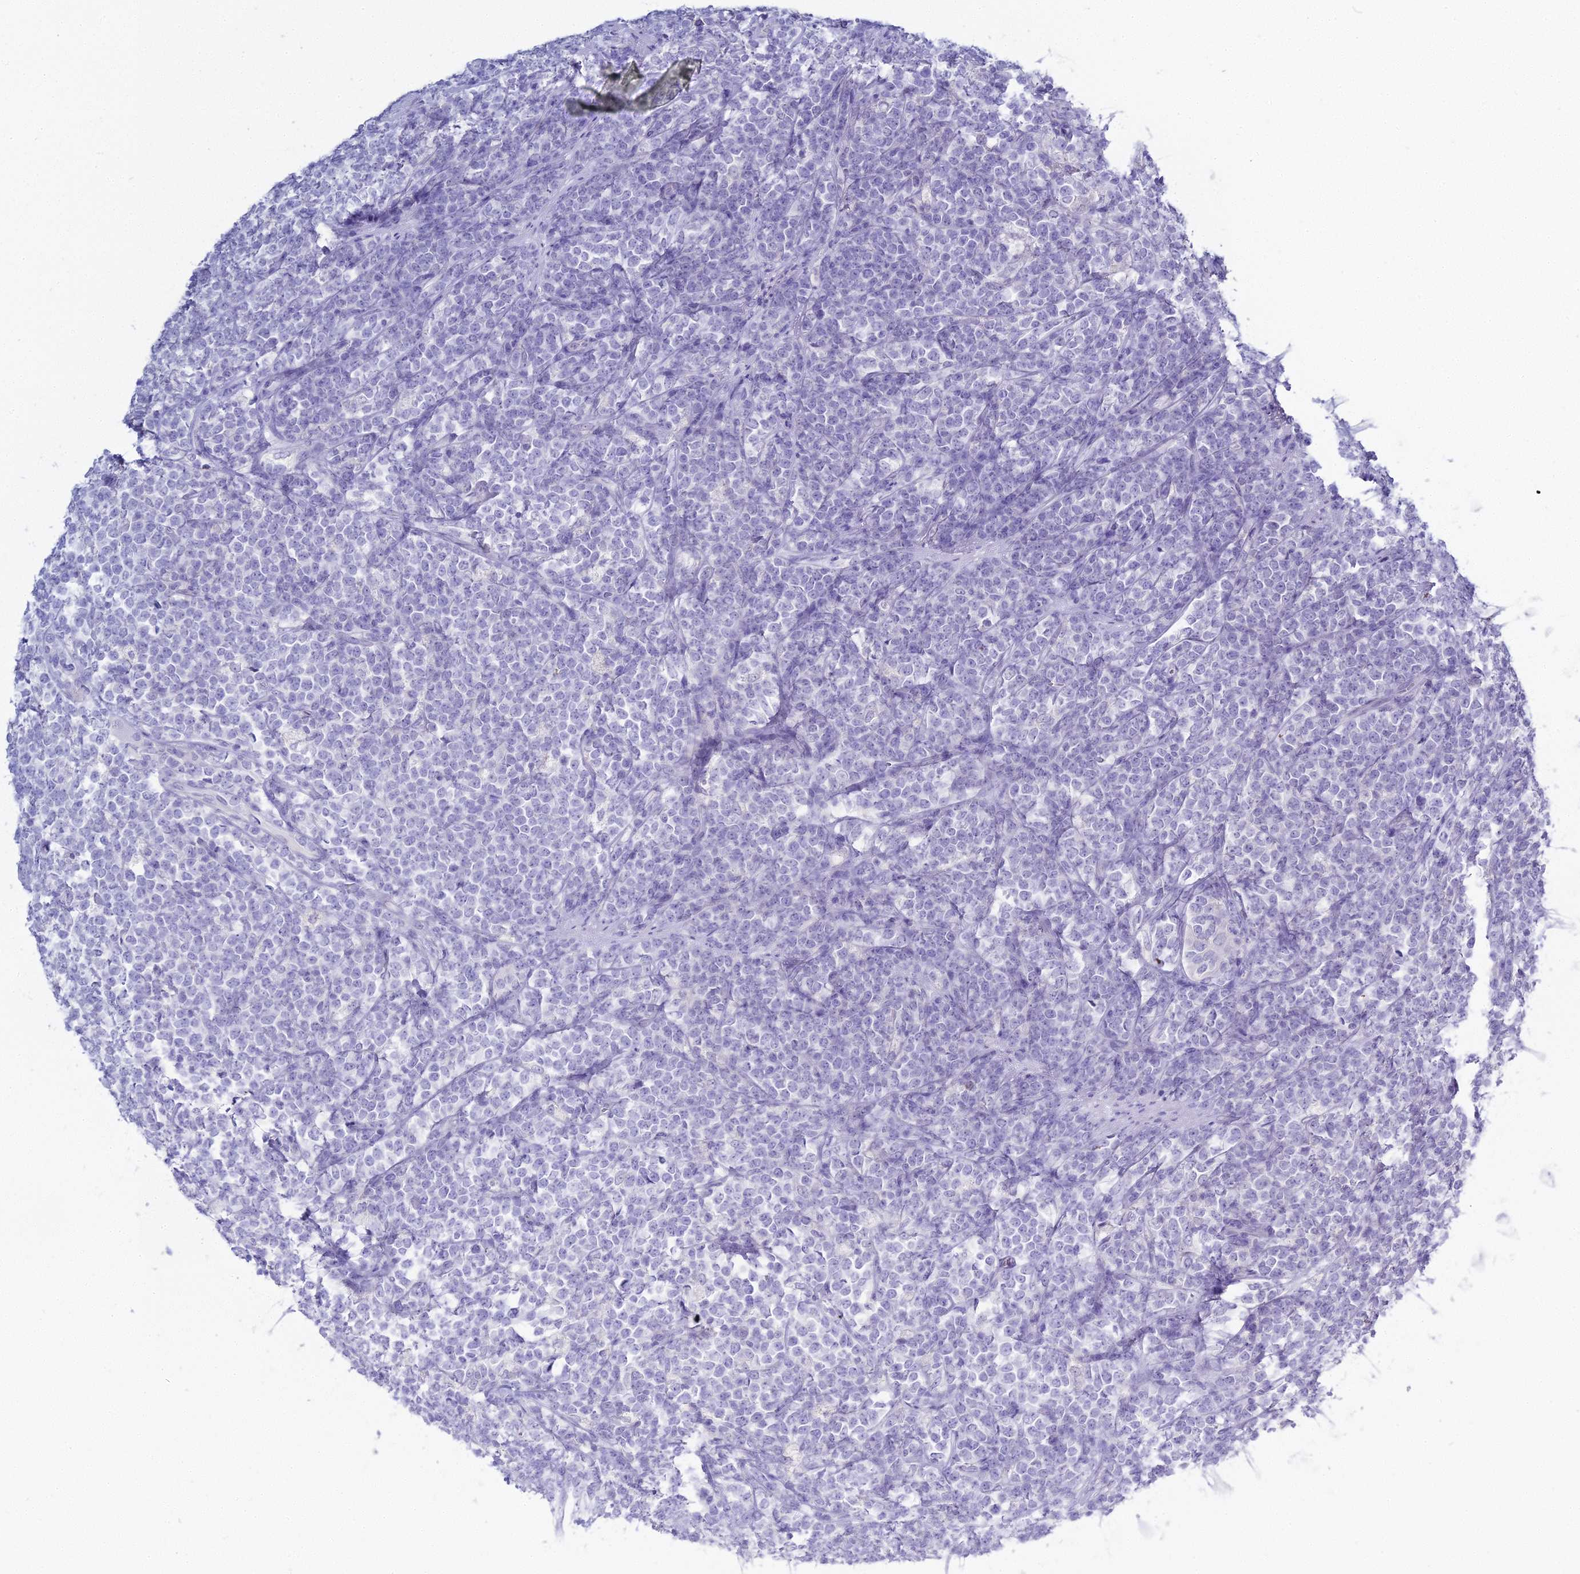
{"staining": {"intensity": "negative", "quantity": "none", "location": "none"}, "tissue": "lymphoma", "cell_type": "Tumor cells", "image_type": "cancer", "snomed": [{"axis": "morphology", "description": "Malignant lymphoma, non-Hodgkin's type, High grade"}, {"axis": "topography", "description": "Small intestine"}], "caption": "The IHC micrograph has no significant expression in tumor cells of lymphoma tissue.", "gene": "S100A7", "patient": {"sex": "male", "age": 8}}